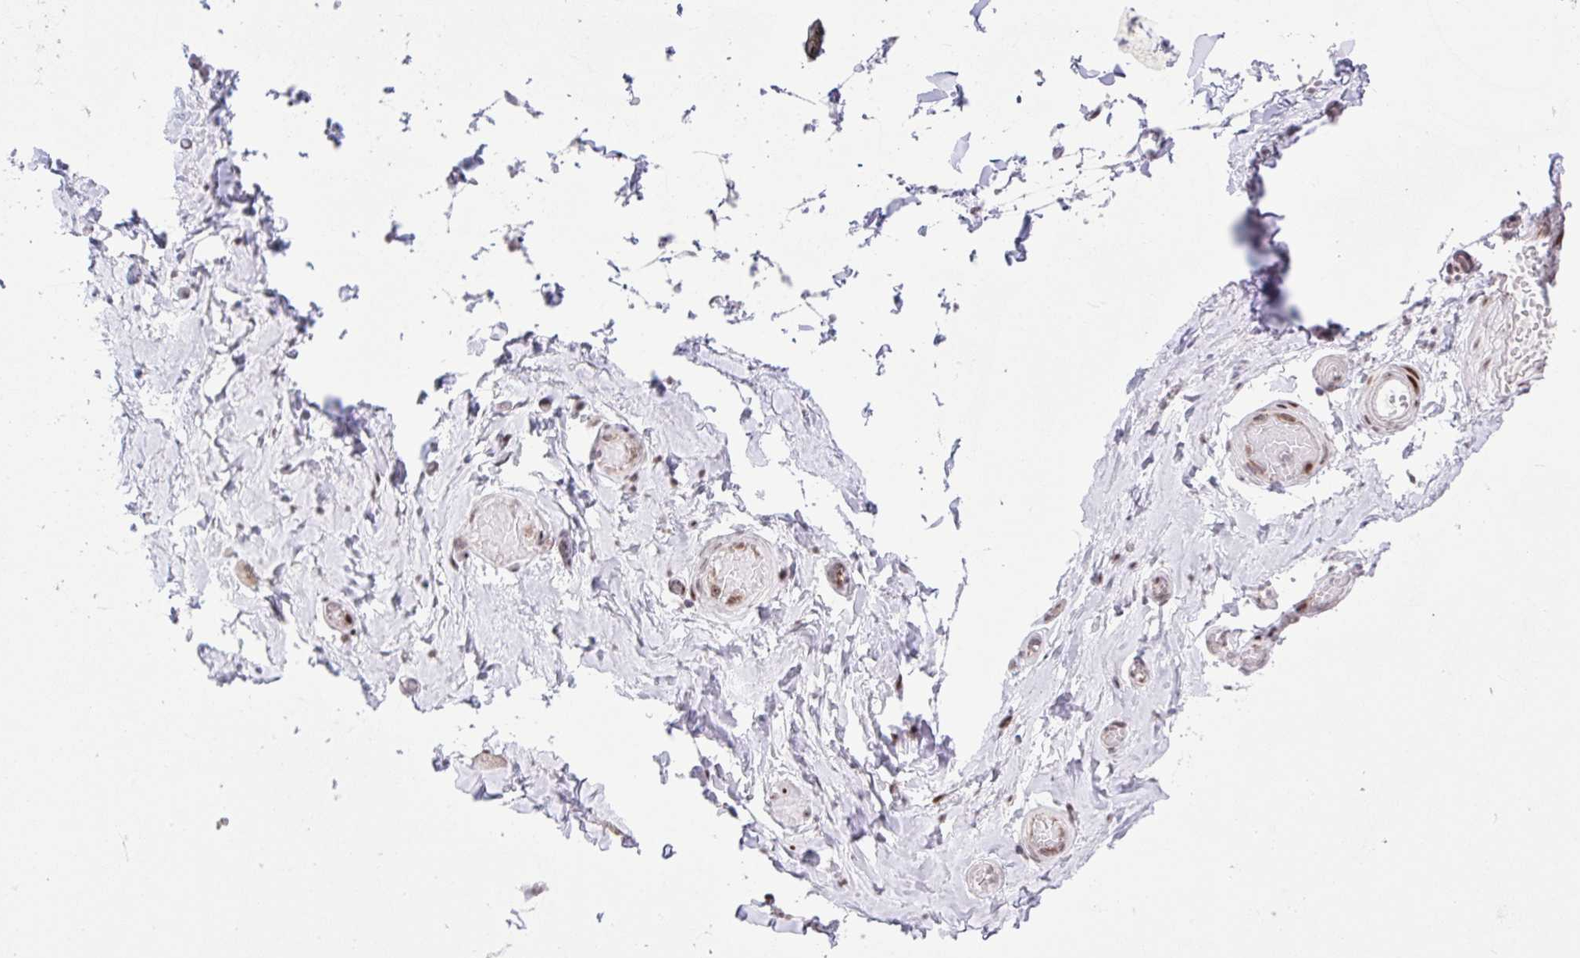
{"staining": {"intensity": "negative", "quantity": "none", "location": "none"}, "tissue": "adipose tissue", "cell_type": "Adipocytes", "image_type": "normal", "snomed": [{"axis": "morphology", "description": "Normal tissue, NOS"}, {"axis": "topography", "description": "Epididymis, spermatic cord, NOS"}, {"axis": "topography", "description": "Epididymis"}, {"axis": "topography", "description": "Peripheral nerve tissue"}], "caption": "IHC of benign adipose tissue exhibits no positivity in adipocytes. (DAB (3,3'-diaminobenzidine) IHC visualized using brightfield microscopy, high magnification).", "gene": "ZFHX3", "patient": {"sex": "male", "age": 29}}